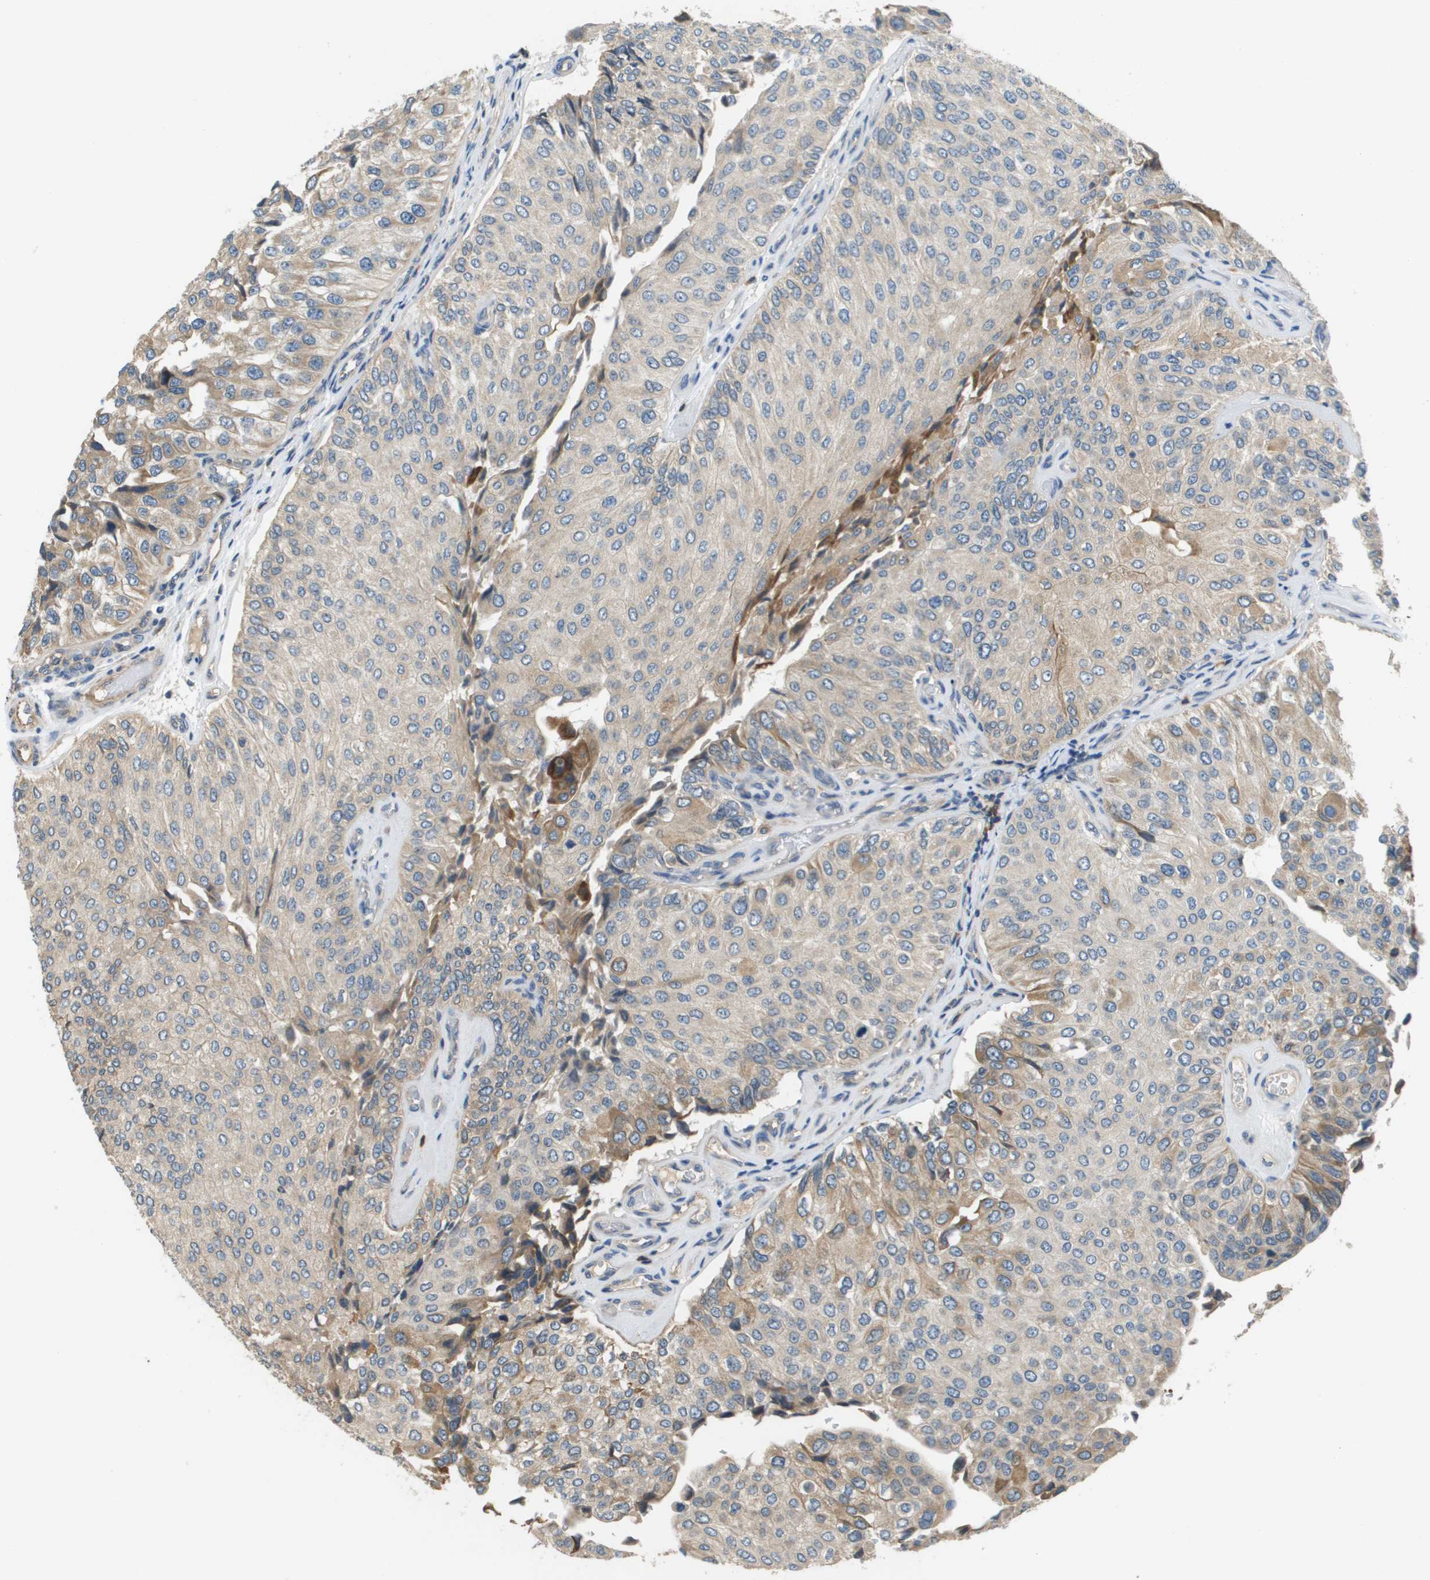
{"staining": {"intensity": "weak", "quantity": "25%-75%", "location": "cytoplasmic/membranous"}, "tissue": "urothelial cancer", "cell_type": "Tumor cells", "image_type": "cancer", "snomed": [{"axis": "morphology", "description": "Urothelial carcinoma, High grade"}, {"axis": "topography", "description": "Kidney"}, {"axis": "topography", "description": "Urinary bladder"}], "caption": "Urothelial cancer stained with DAB (3,3'-diaminobenzidine) immunohistochemistry (IHC) exhibits low levels of weak cytoplasmic/membranous expression in about 25%-75% of tumor cells.", "gene": "SAMSN1", "patient": {"sex": "male", "age": 77}}